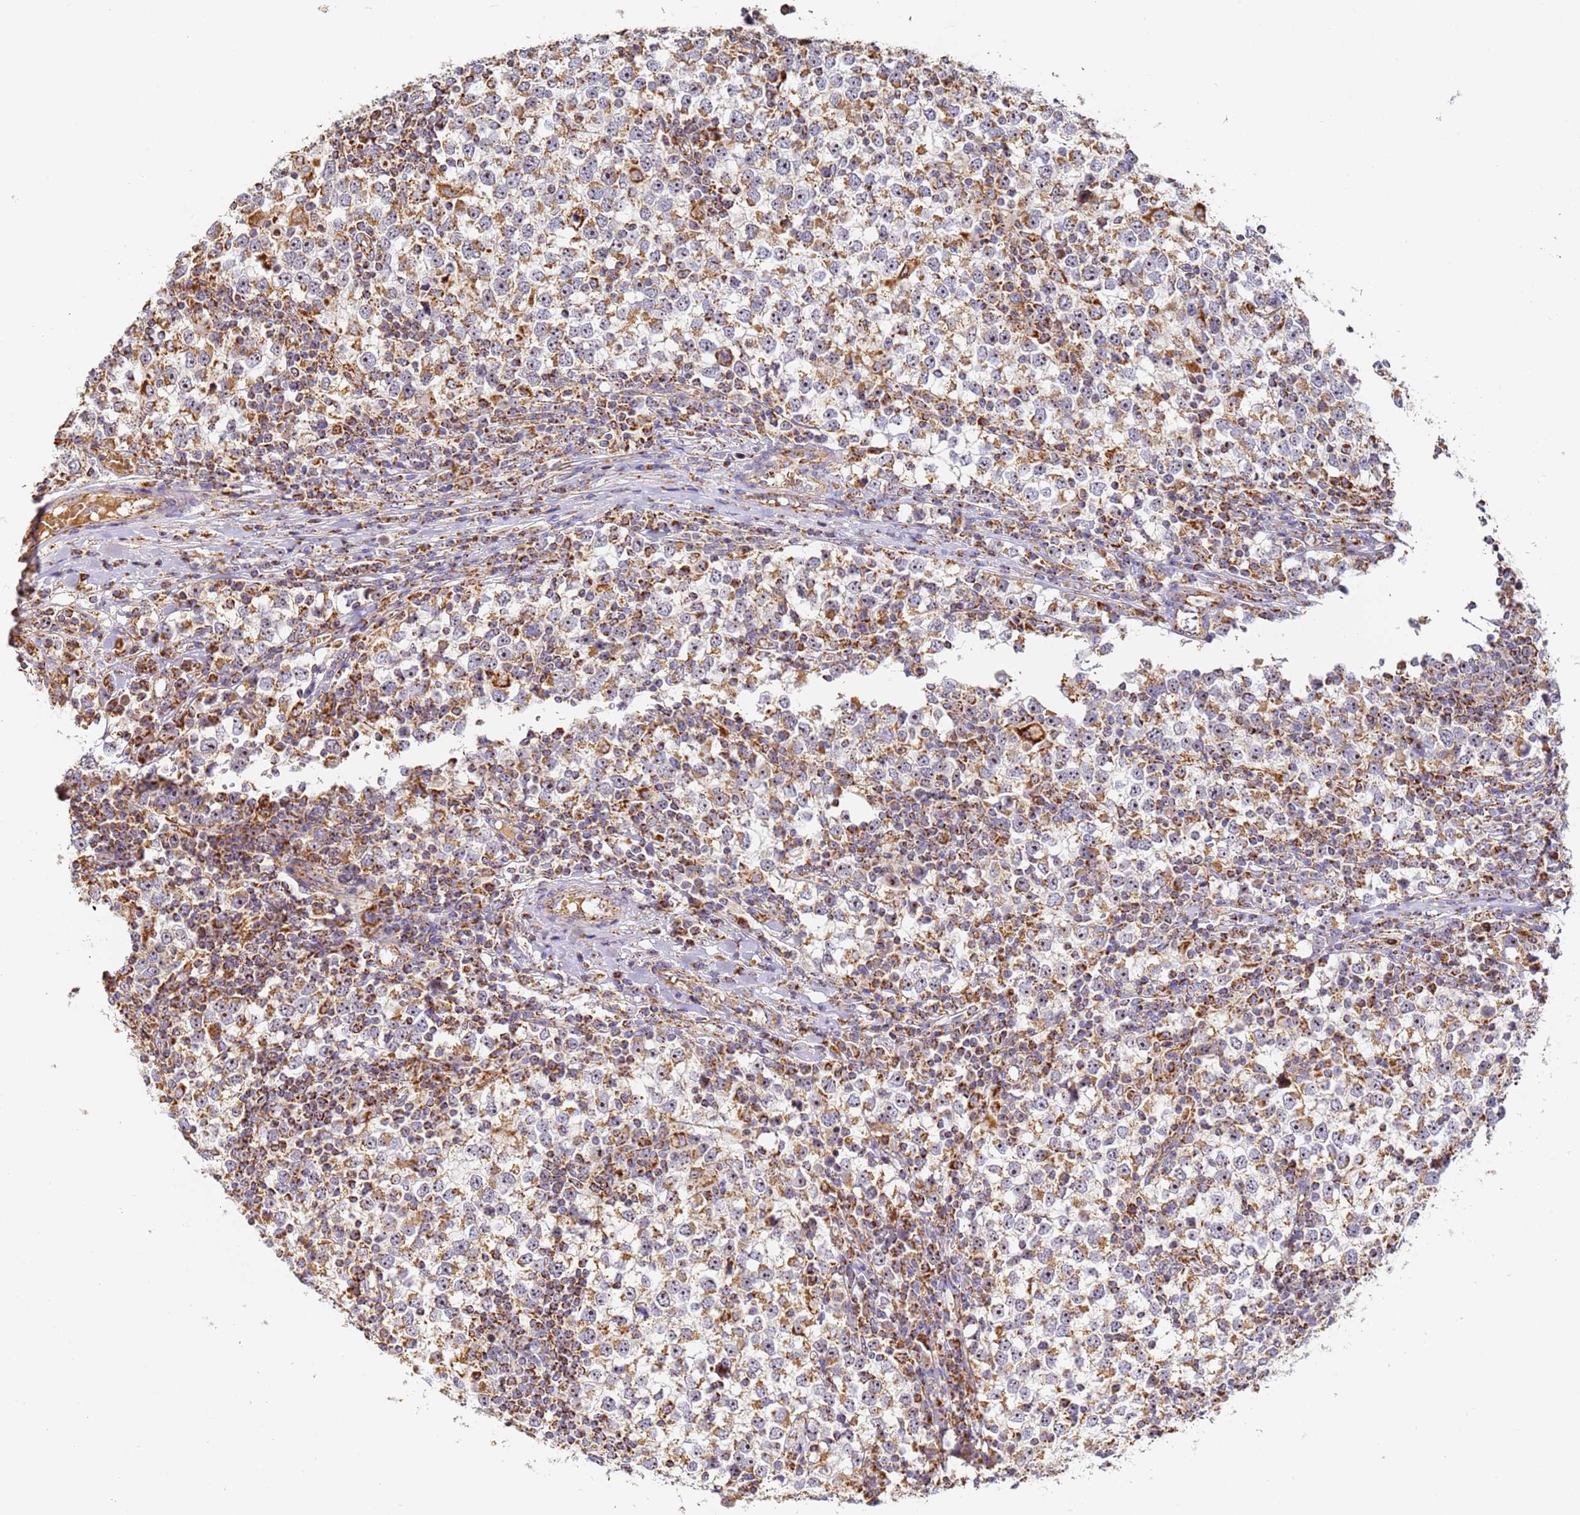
{"staining": {"intensity": "moderate", "quantity": ">75%", "location": "cytoplasmic/membranous"}, "tissue": "testis cancer", "cell_type": "Tumor cells", "image_type": "cancer", "snomed": [{"axis": "morphology", "description": "Seminoma, NOS"}, {"axis": "topography", "description": "Testis"}], "caption": "Immunohistochemistry of testis seminoma shows medium levels of moderate cytoplasmic/membranous staining in about >75% of tumor cells. The staining was performed using DAB, with brown indicating positive protein expression. Nuclei are stained blue with hematoxylin.", "gene": "FRG2C", "patient": {"sex": "male", "age": 65}}